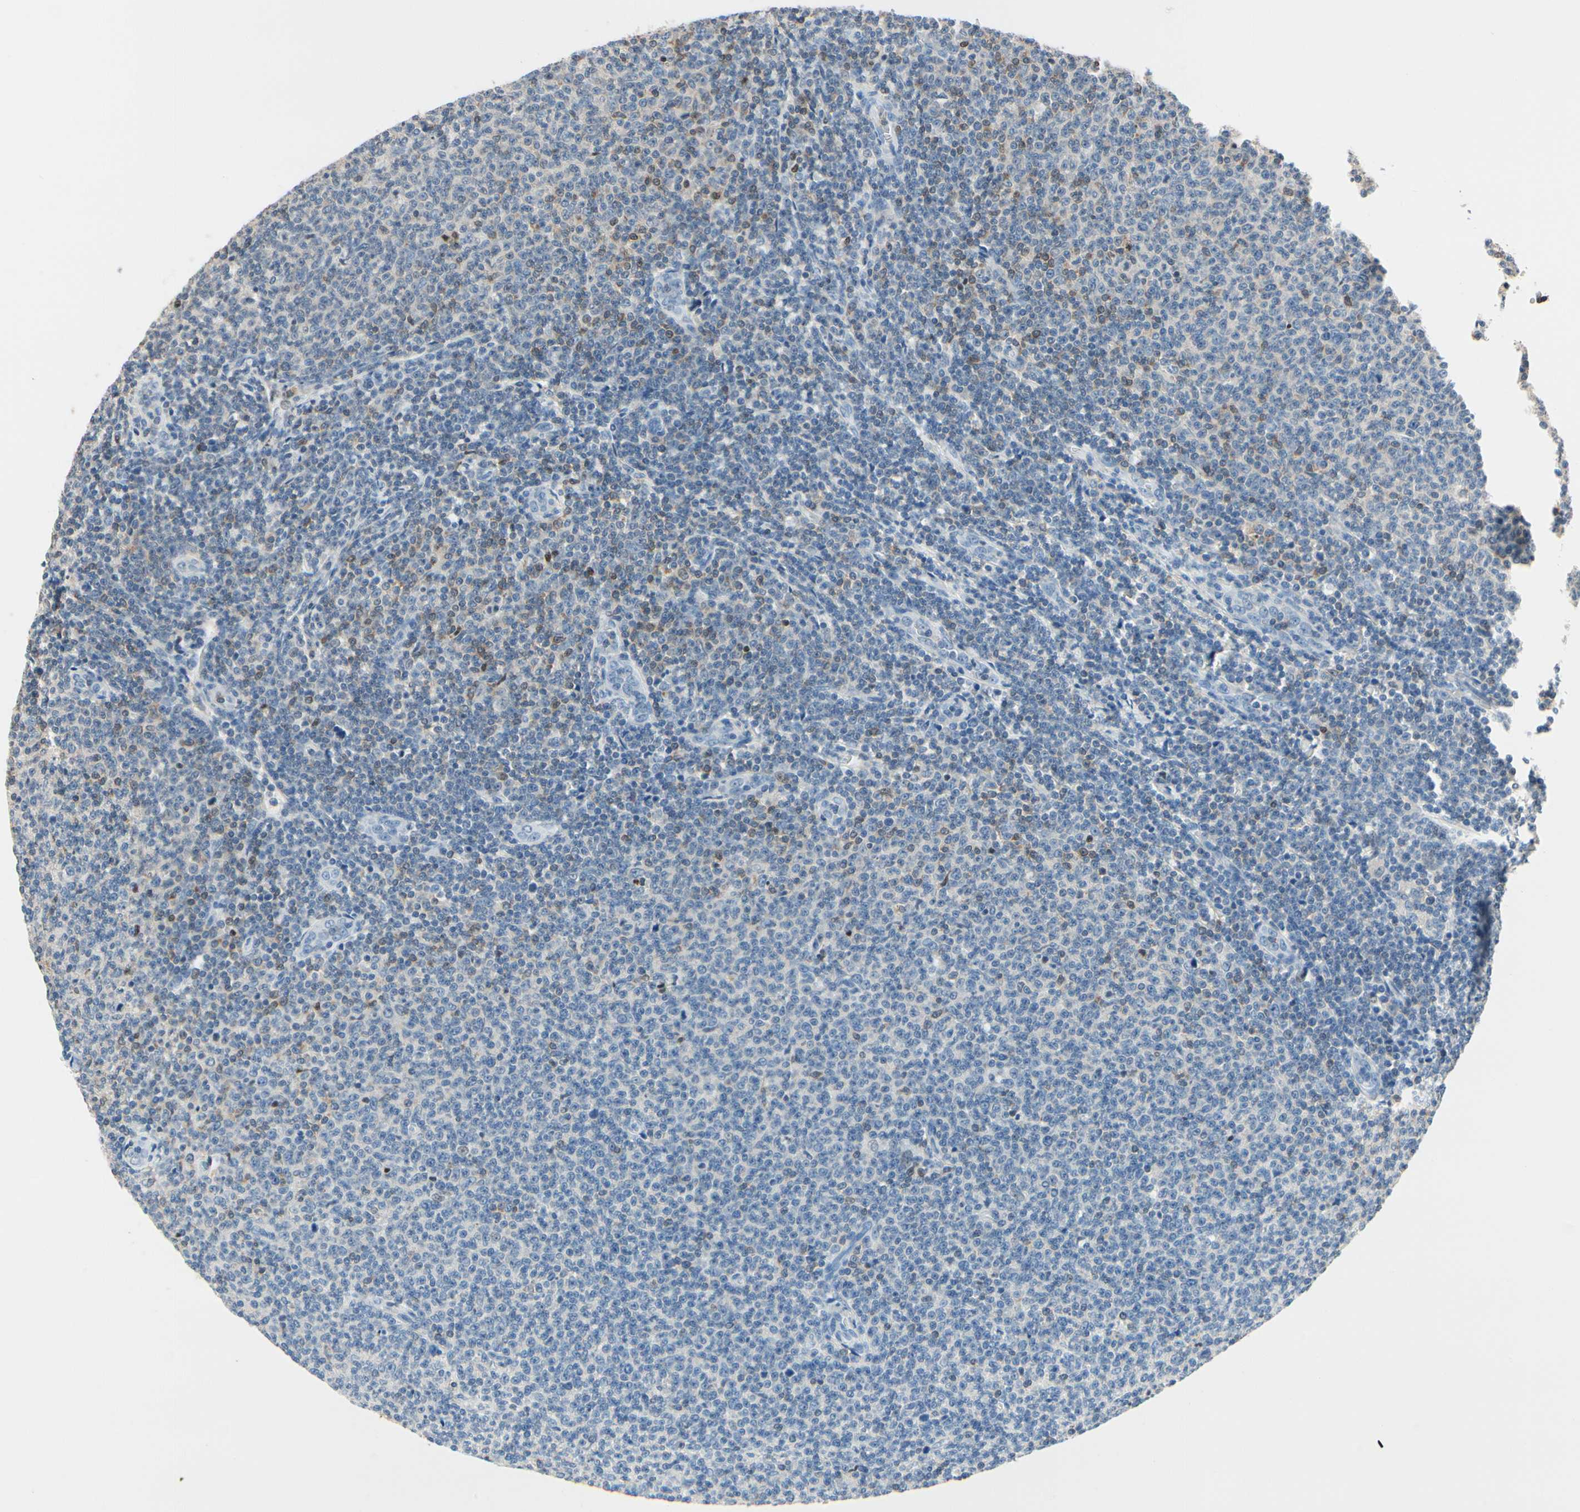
{"staining": {"intensity": "negative", "quantity": "none", "location": "none"}, "tissue": "lymphoma", "cell_type": "Tumor cells", "image_type": "cancer", "snomed": [{"axis": "morphology", "description": "Malignant lymphoma, non-Hodgkin's type, Low grade"}, {"axis": "topography", "description": "Lymph node"}], "caption": "Histopathology image shows no significant protein positivity in tumor cells of malignant lymphoma, non-Hodgkin's type (low-grade).", "gene": "NFATC2", "patient": {"sex": "male", "age": 66}}